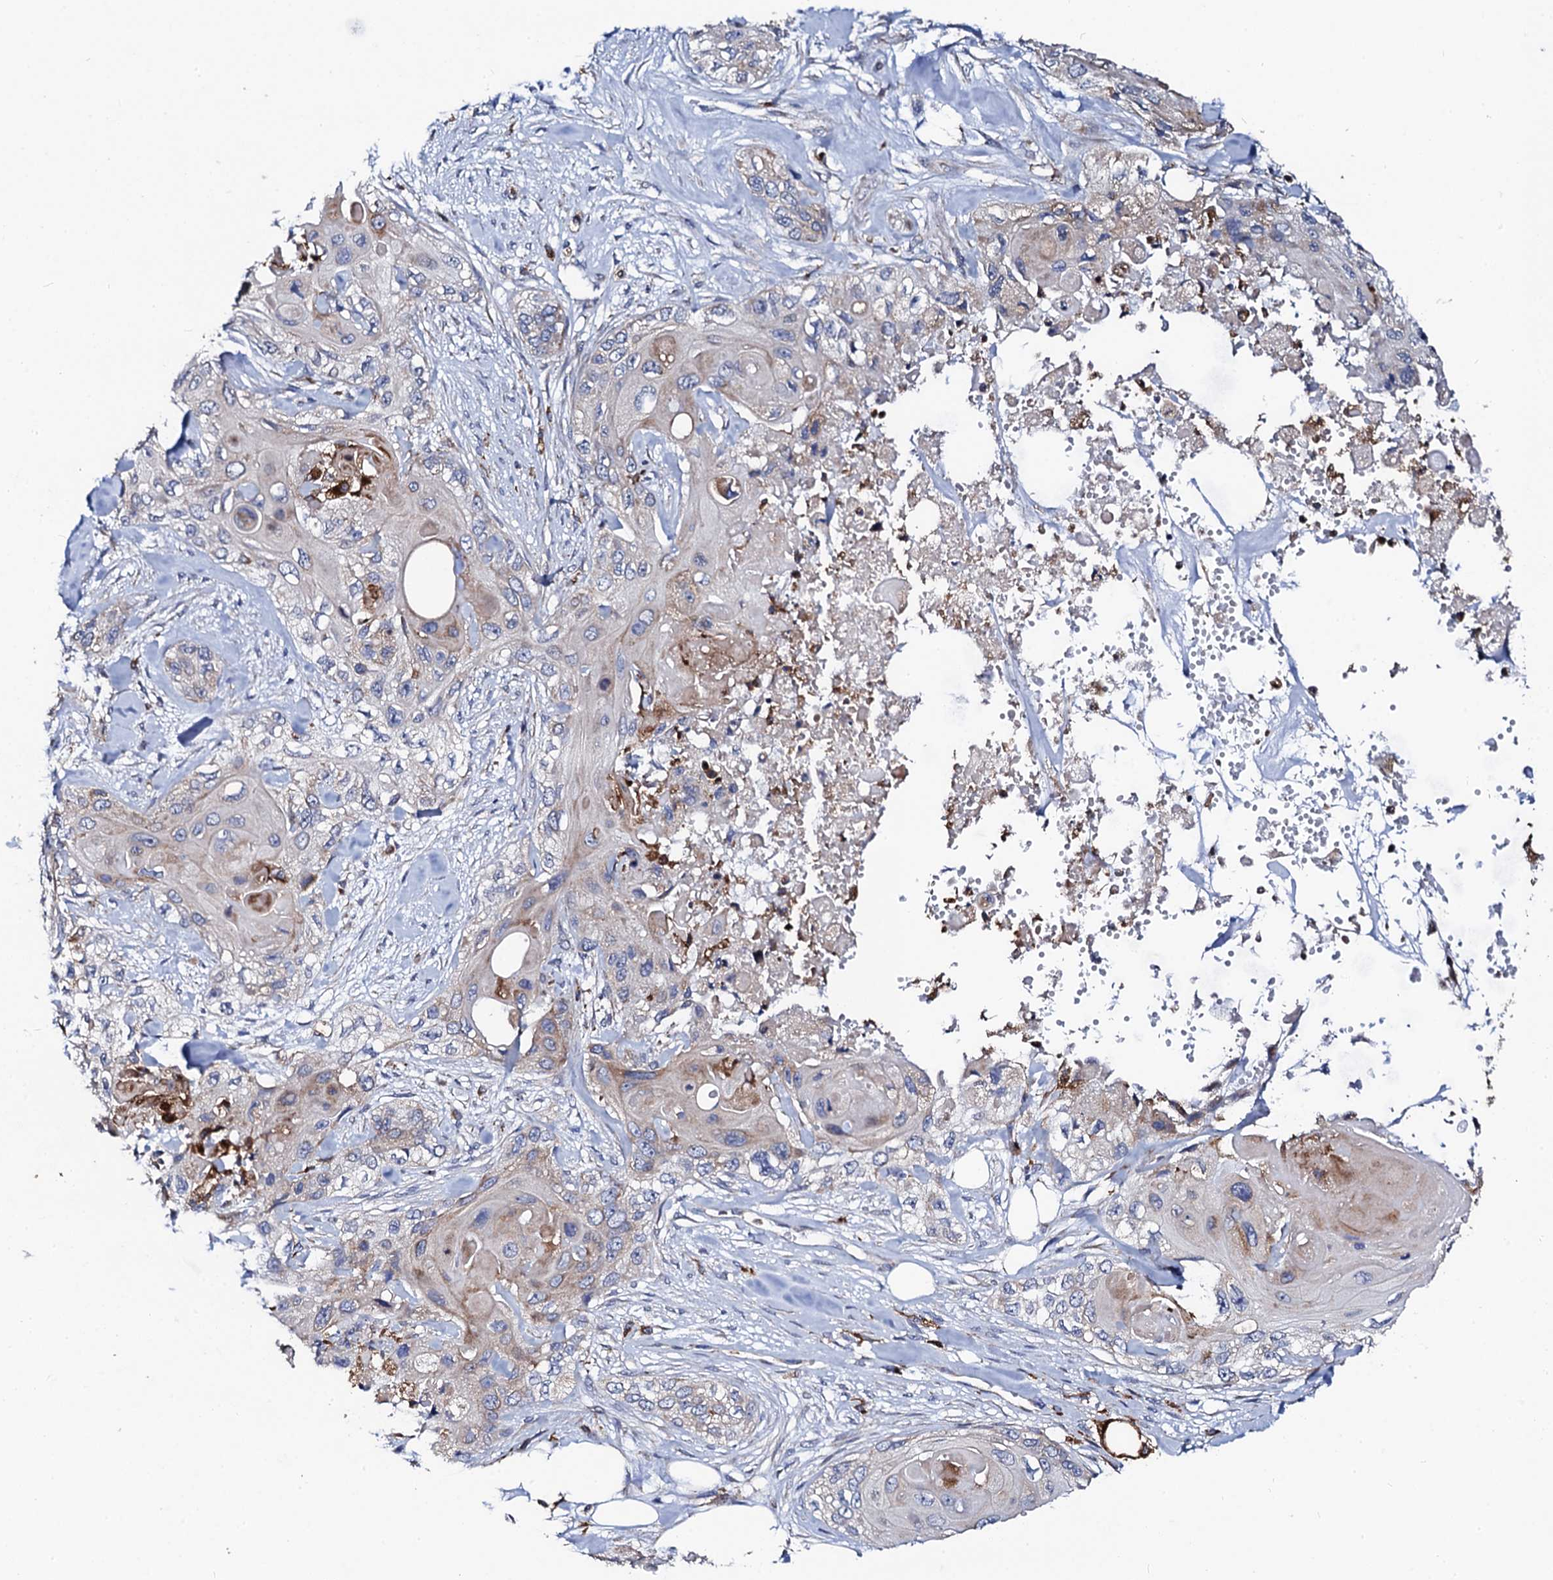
{"staining": {"intensity": "weak", "quantity": "<25%", "location": "cytoplasmic/membranous"}, "tissue": "skin cancer", "cell_type": "Tumor cells", "image_type": "cancer", "snomed": [{"axis": "morphology", "description": "Normal tissue, NOS"}, {"axis": "morphology", "description": "Squamous cell carcinoma, NOS"}, {"axis": "topography", "description": "Skin"}], "caption": "There is no significant positivity in tumor cells of skin squamous cell carcinoma. (DAB immunohistochemistry visualized using brightfield microscopy, high magnification).", "gene": "TCIRG1", "patient": {"sex": "male", "age": 72}}